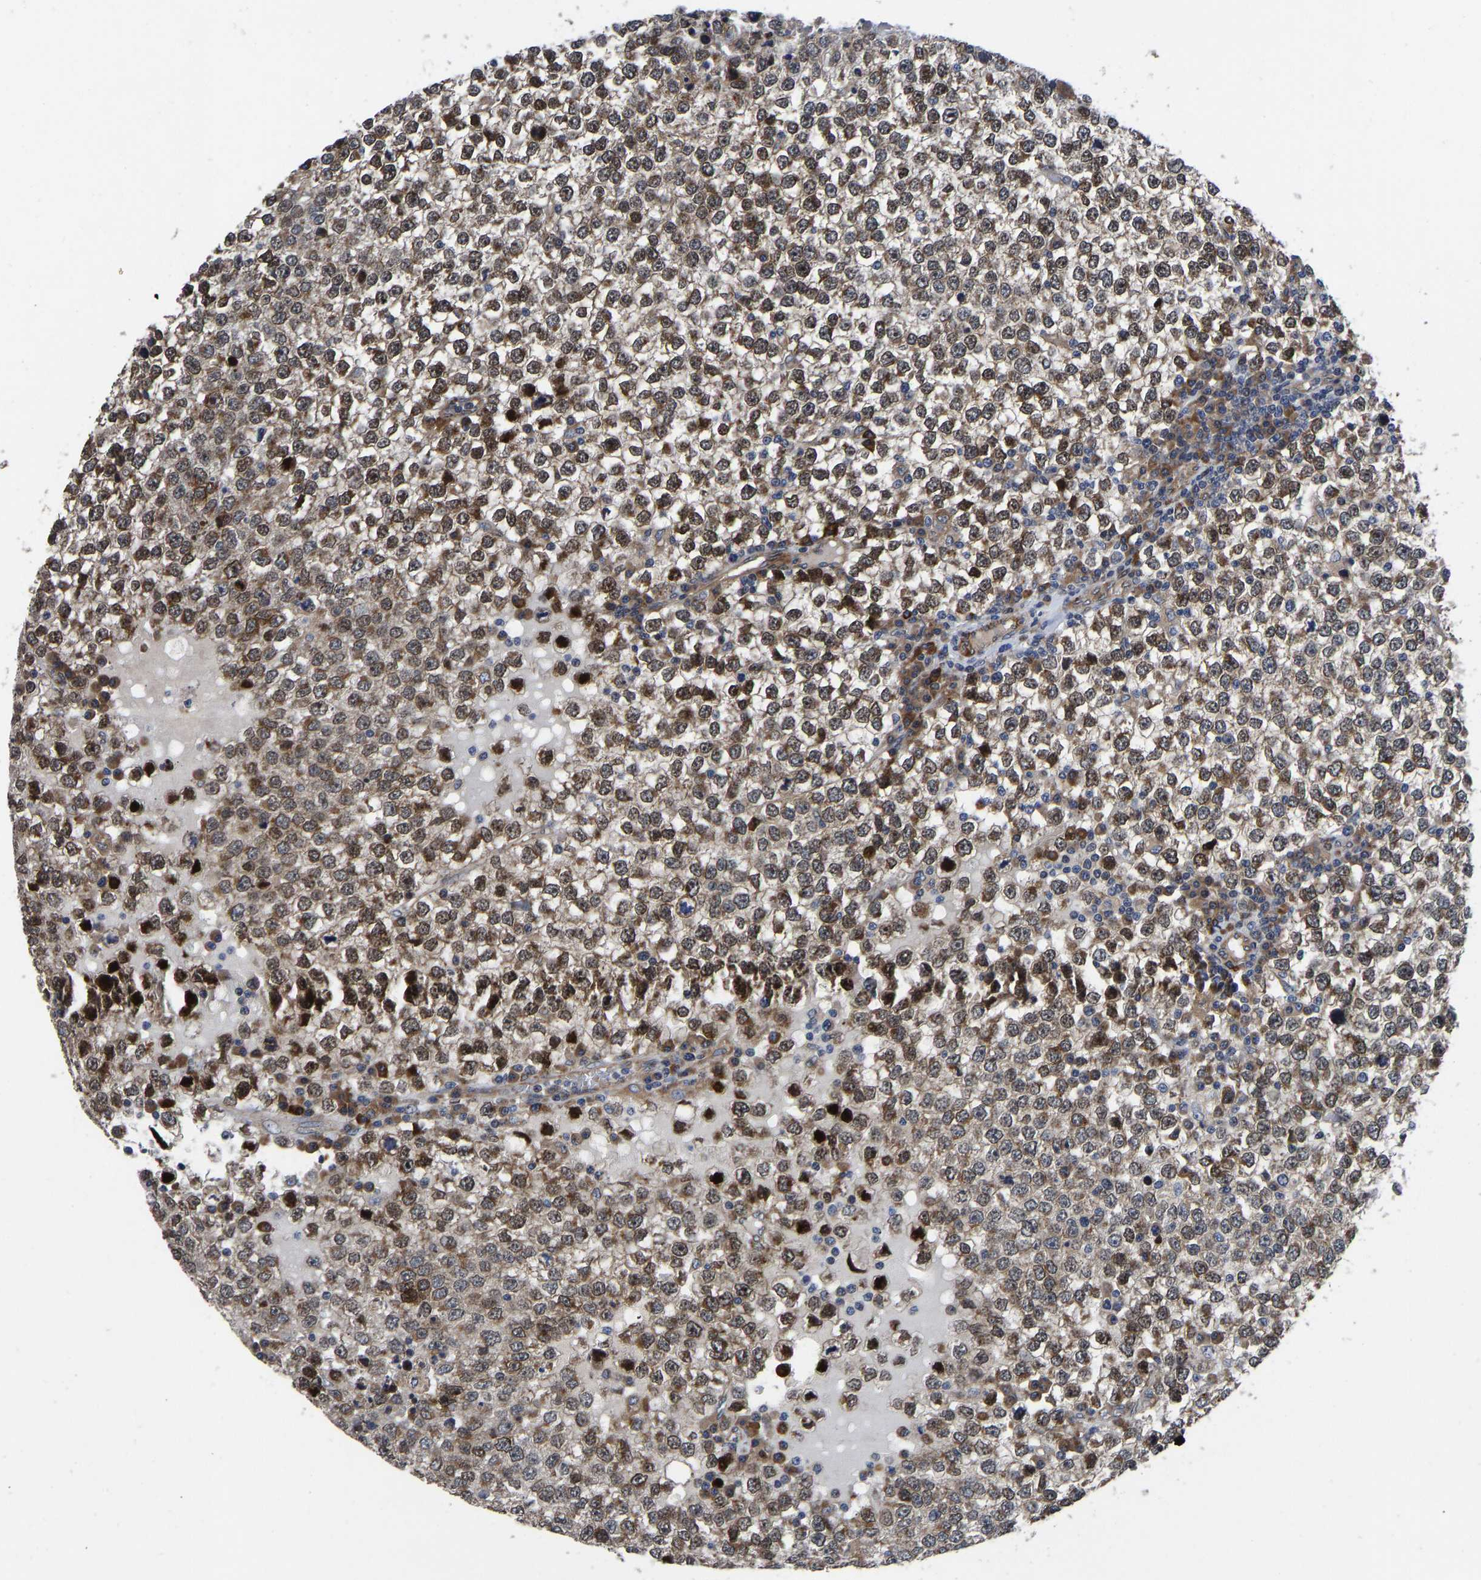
{"staining": {"intensity": "strong", "quantity": ">75%", "location": "cytoplasmic/membranous,nuclear"}, "tissue": "testis cancer", "cell_type": "Tumor cells", "image_type": "cancer", "snomed": [{"axis": "morphology", "description": "Seminoma, NOS"}, {"axis": "topography", "description": "Testis"}], "caption": "DAB immunohistochemical staining of human testis cancer shows strong cytoplasmic/membranous and nuclear protein staining in about >75% of tumor cells. (IHC, brightfield microscopy, high magnification).", "gene": "TMEM38B", "patient": {"sex": "male", "age": 65}}